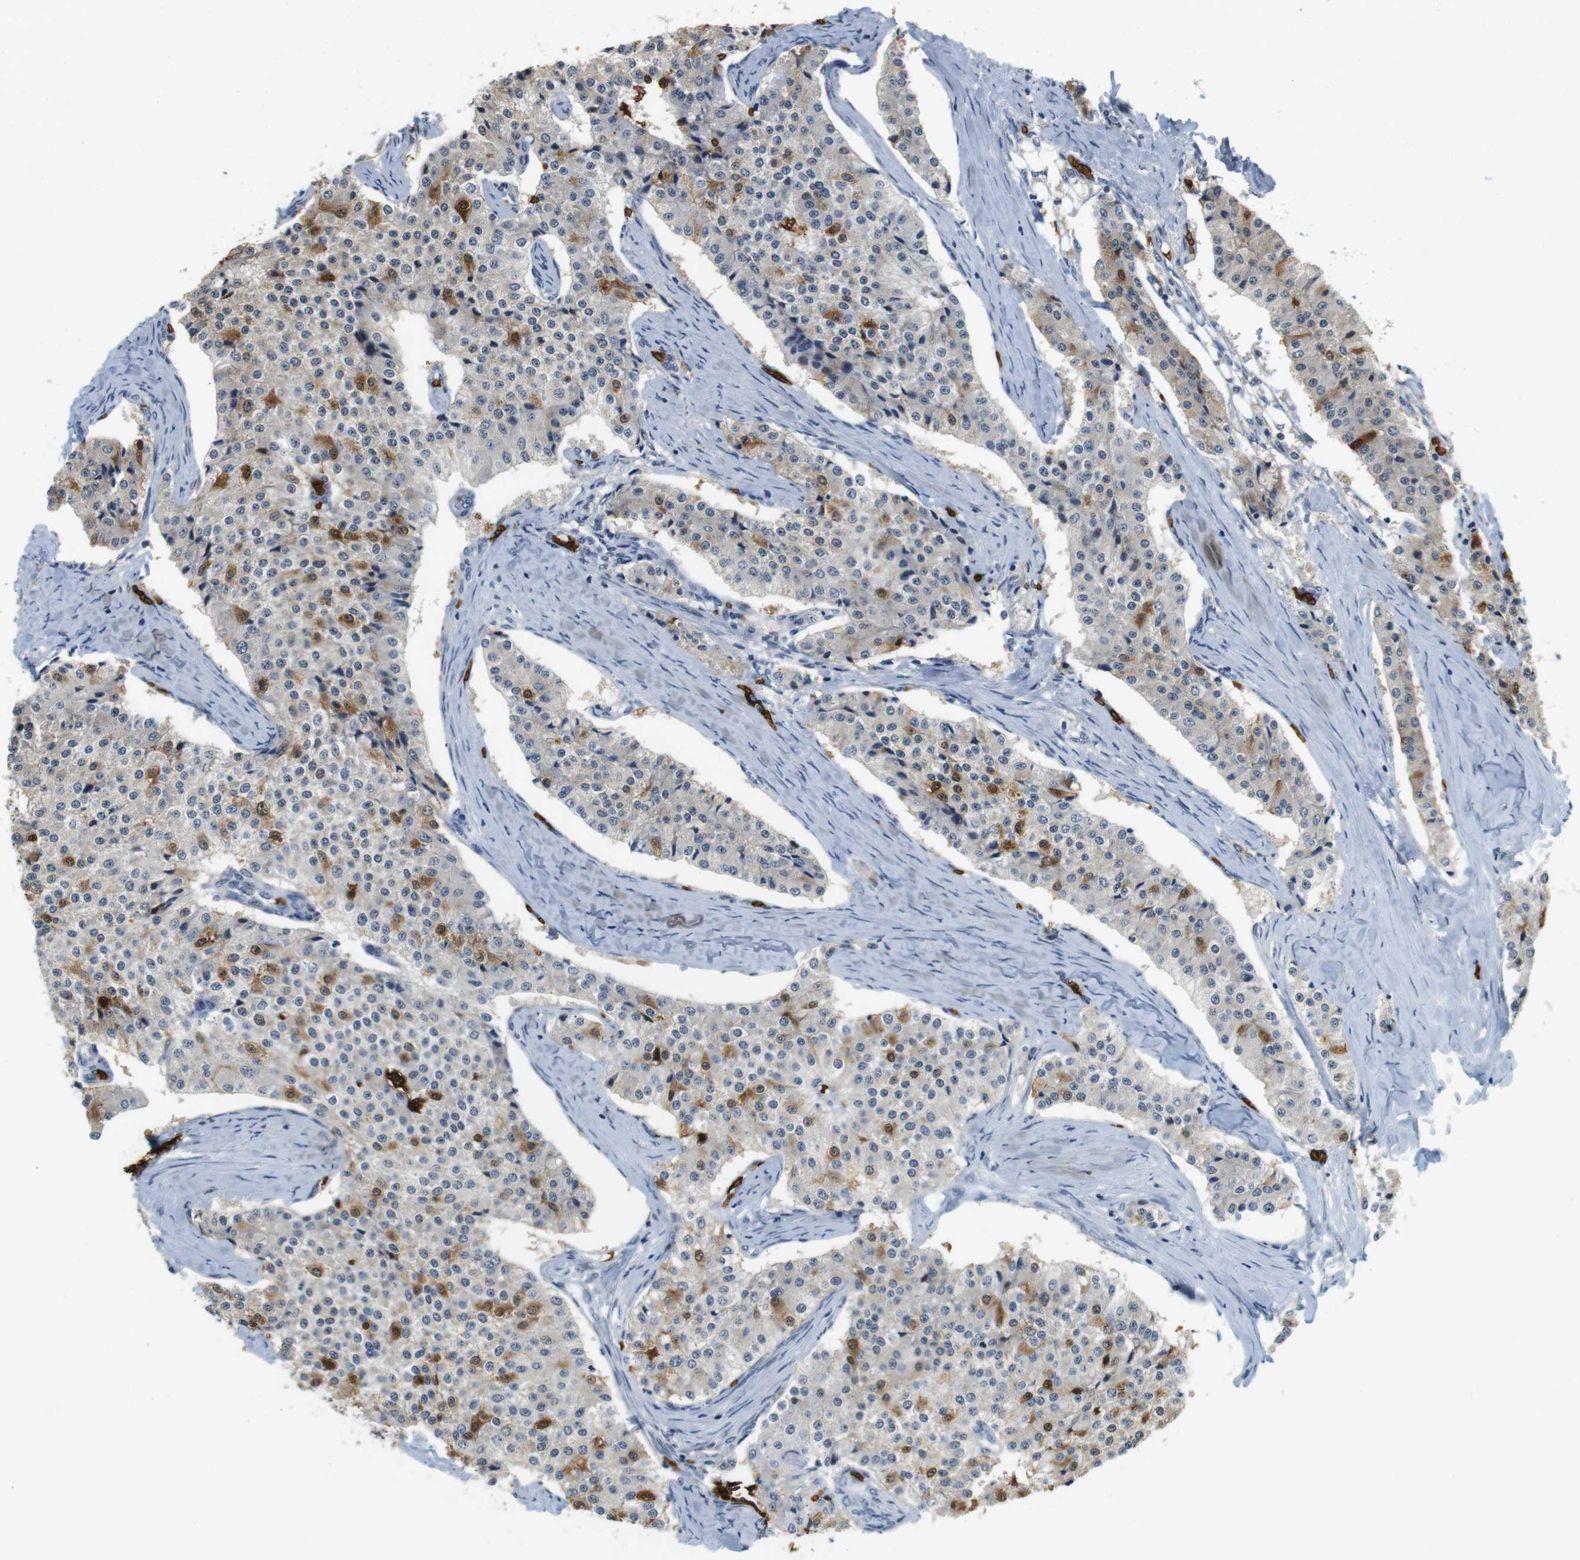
{"staining": {"intensity": "moderate", "quantity": "<25%", "location": "cytoplasmic/membranous,nuclear"}, "tissue": "carcinoid", "cell_type": "Tumor cells", "image_type": "cancer", "snomed": [{"axis": "morphology", "description": "Carcinoid, malignant, NOS"}, {"axis": "topography", "description": "Colon"}], "caption": "Carcinoid (malignant) stained for a protein (brown) demonstrates moderate cytoplasmic/membranous and nuclear positive expression in approximately <25% of tumor cells.", "gene": "SLC4A1", "patient": {"sex": "female", "age": 52}}